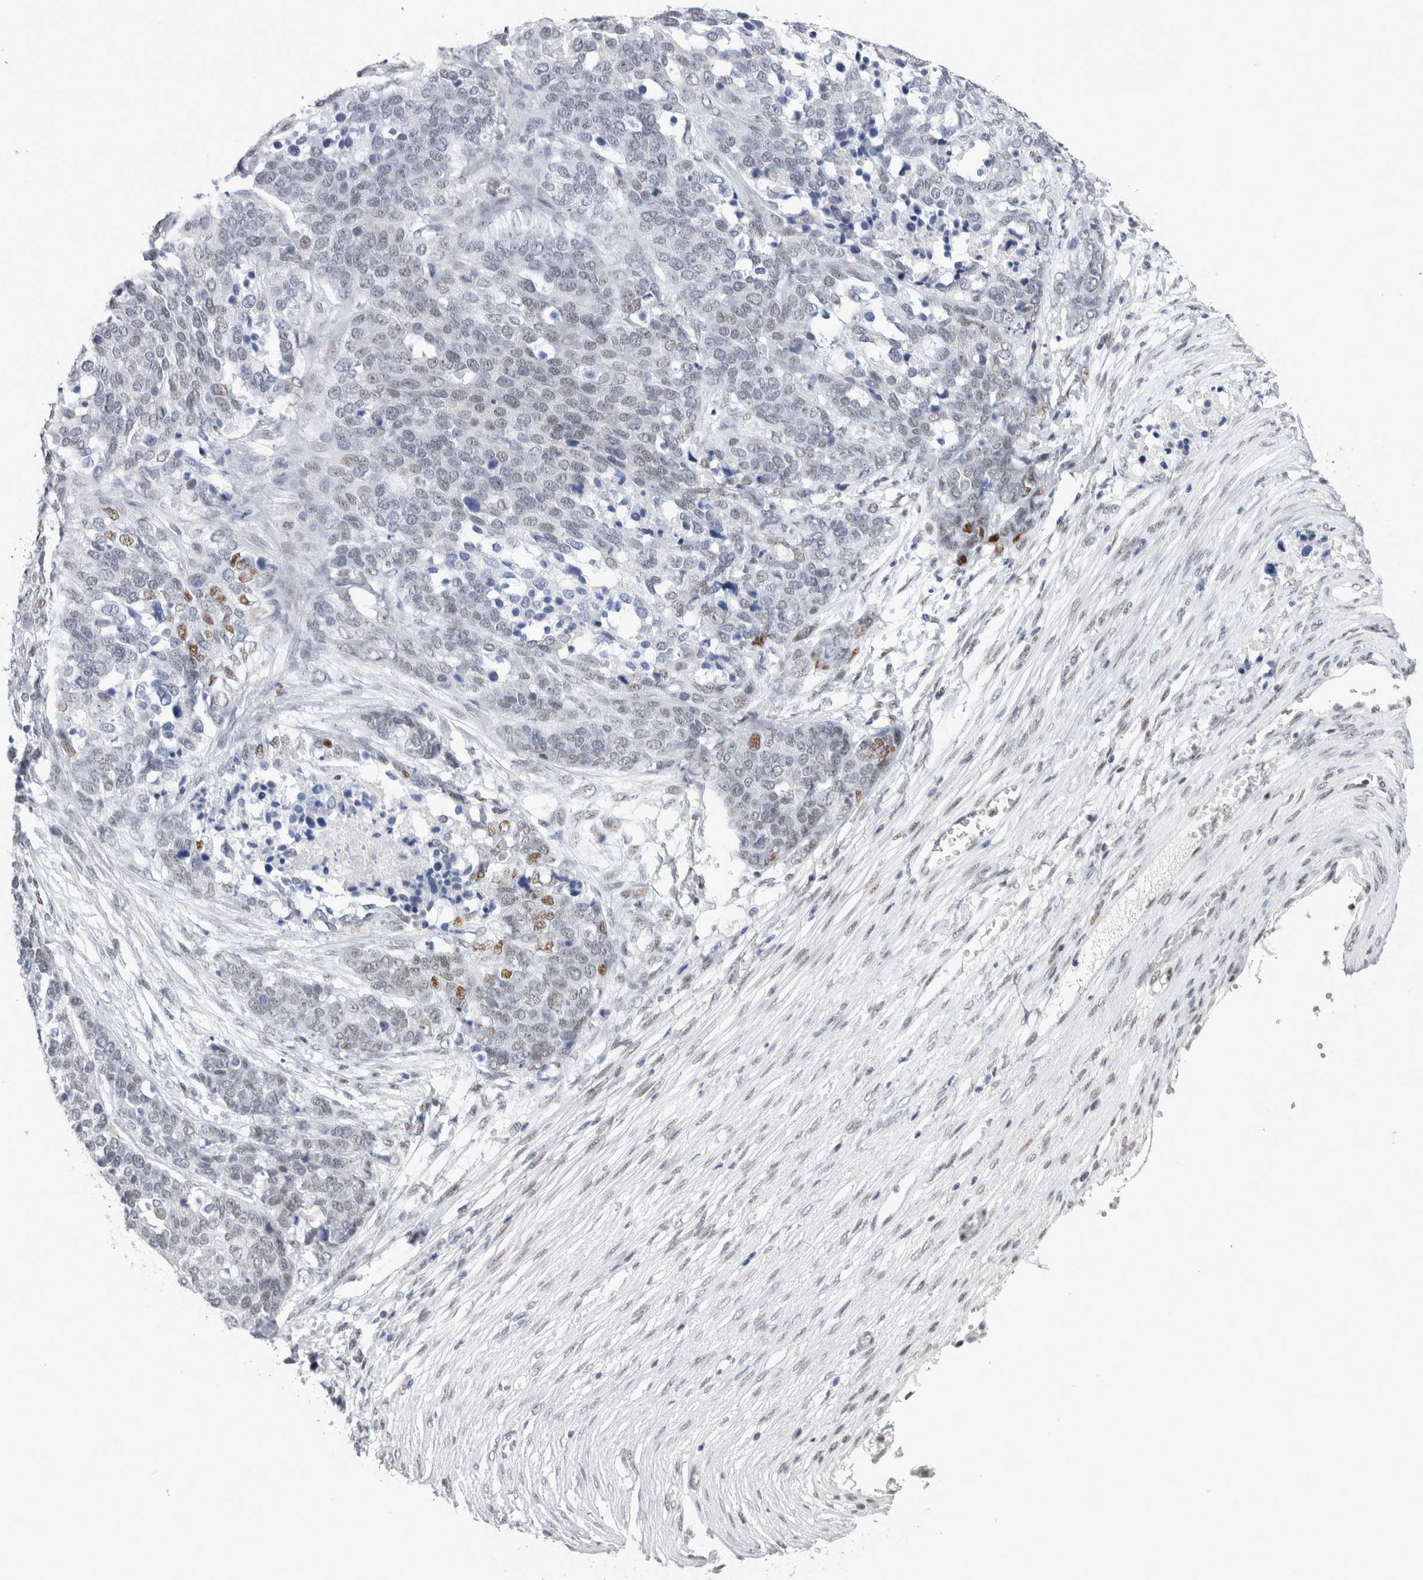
{"staining": {"intensity": "moderate", "quantity": "<25%", "location": "nuclear"}, "tissue": "ovarian cancer", "cell_type": "Tumor cells", "image_type": "cancer", "snomed": [{"axis": "morphology", "description": "Cystadenocarcinoma, serous, NOS"}, {"axis": "topography", "description": "Ovary"}], "caption": "Protein staining reveals moderate nuclear positivity in about <25% of tumor cells in ovarian serous cystadenocarcinoma.", "gene": "RBM6", "patient": {"sex": "female", "age": 44}}